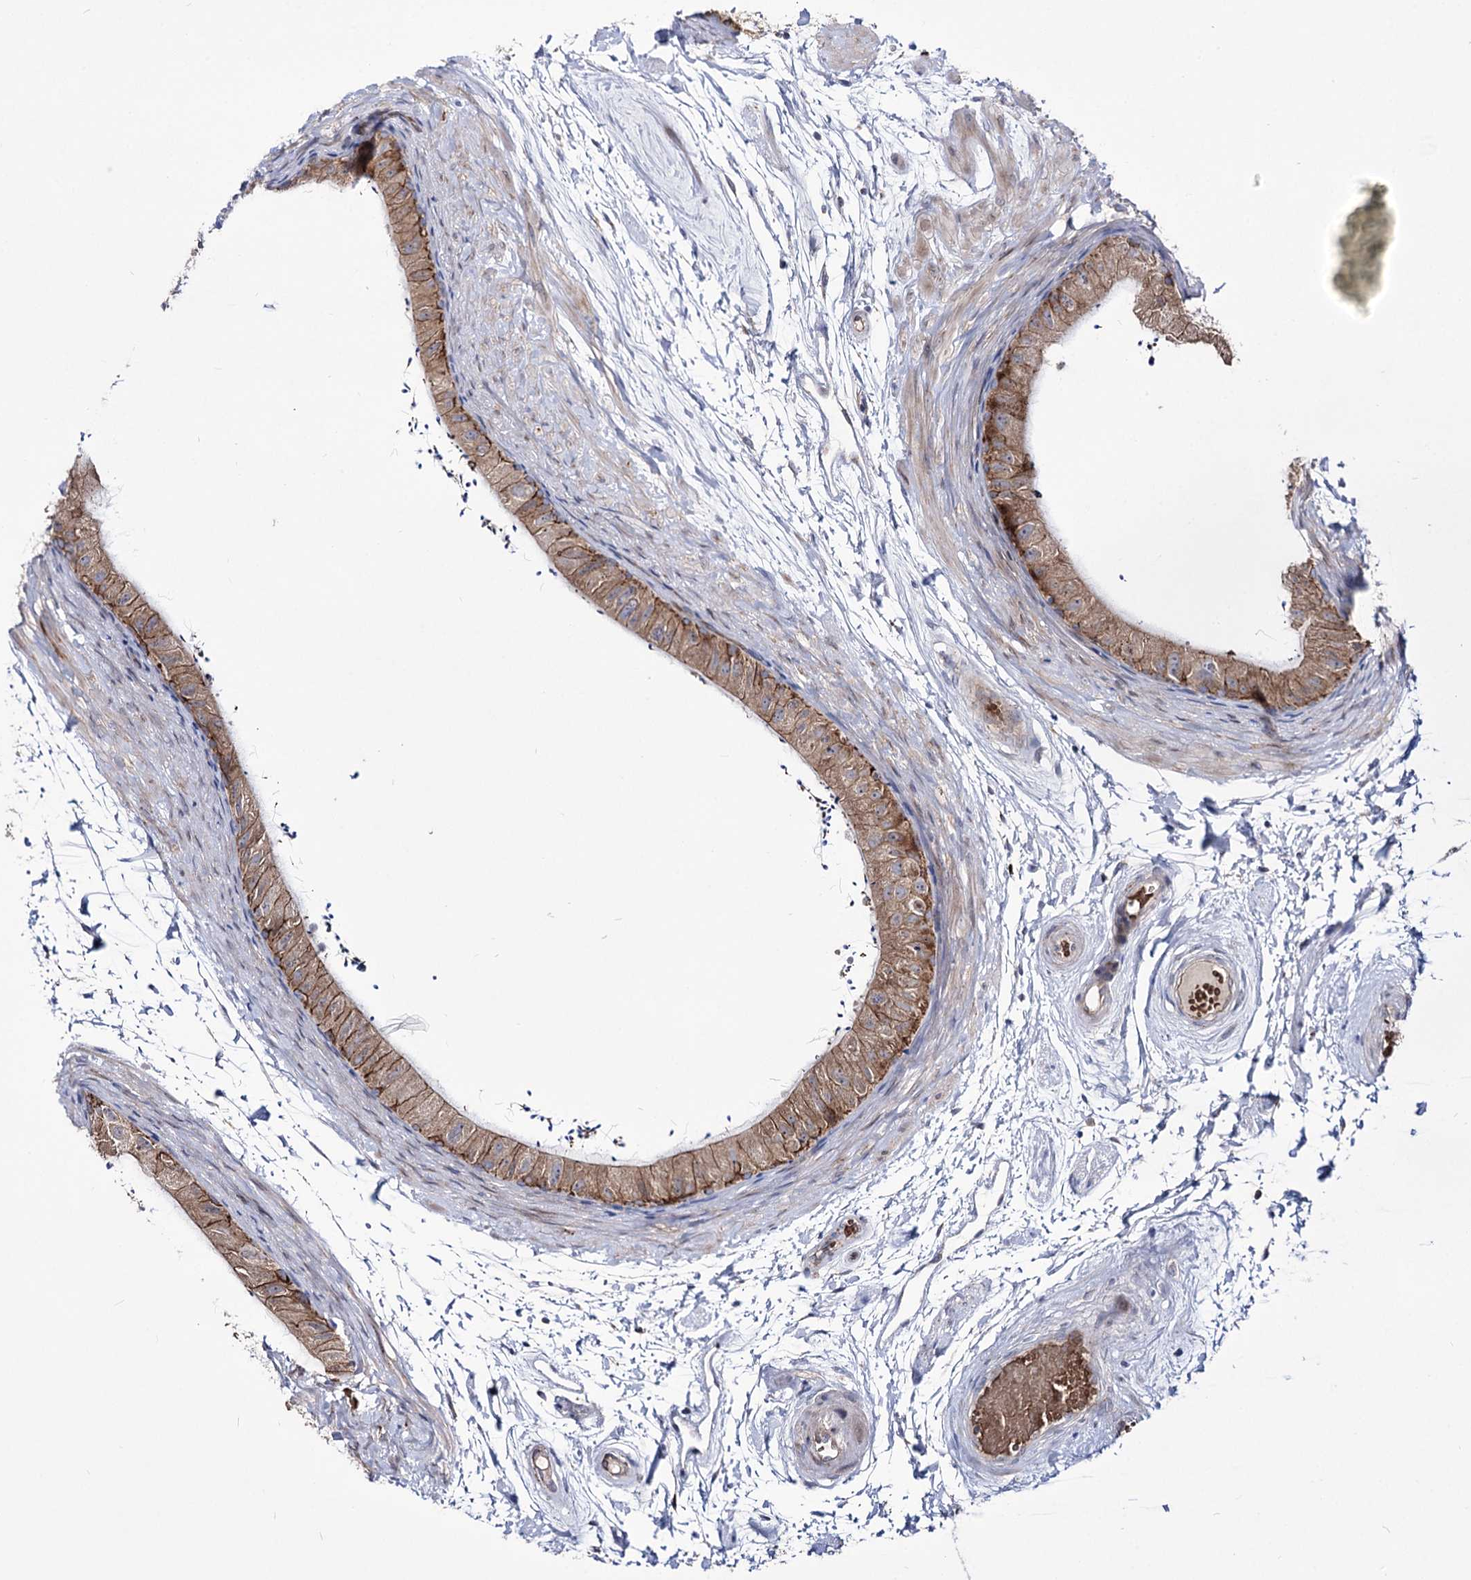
{"staining": {"intensity": "moderate", "quantity": "25%-75%", "location": "cytoplasmic/membranous"}, "tissue": "epididymis", "cell_type": "Glandular cells", "image_type": "normal", "snomed": [{"axis": "morphology", "description": "Normal tissue, NOS"}, {"axis": "topography", "description": "Epididymis"}], "caption": "The micrograph shows staining of normal epididymis, revealing moderate cytoplasmic/membranous protein positivity (brown color) within glandular cells.", "gene": "OSBPL5", "patient": {"sex": "male", "age": 50}}